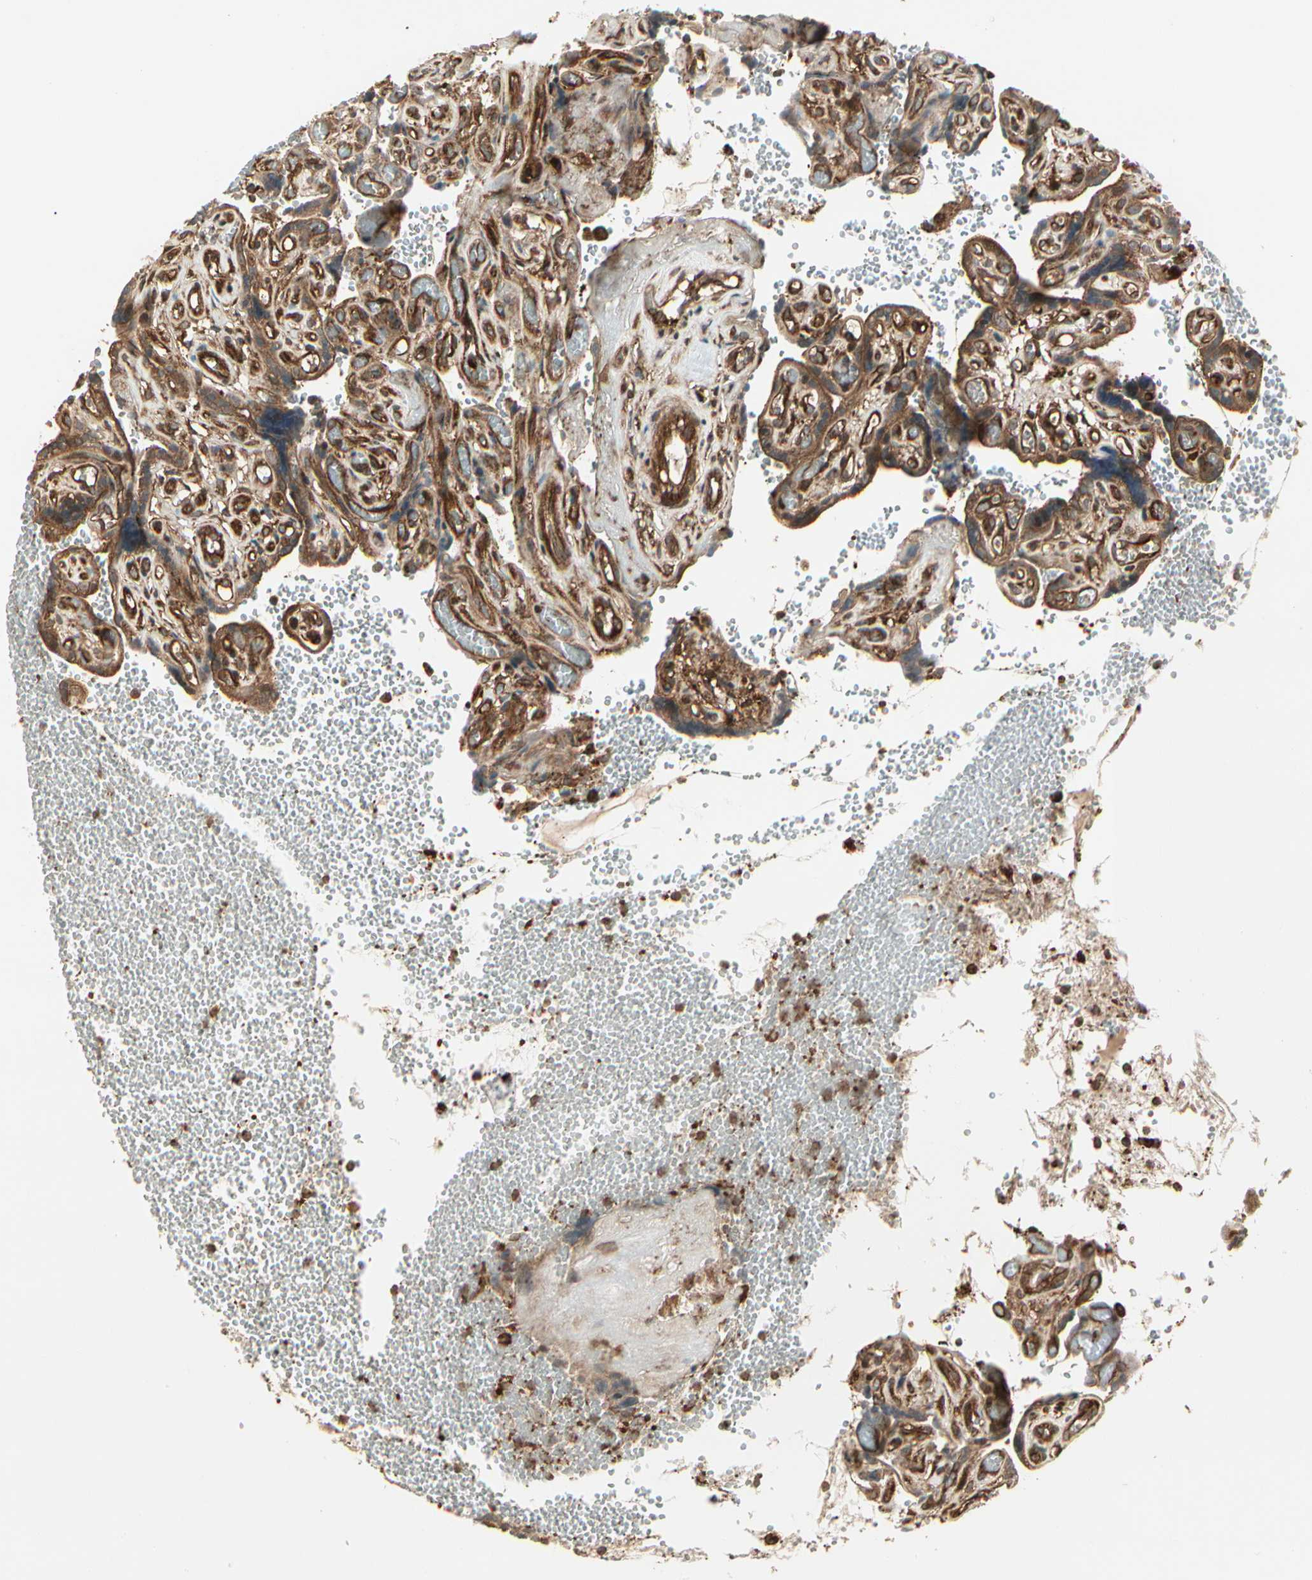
{"staining": {"intensity": "strong", "quantity": ">75%", "location": "cytoplasmic/membranous"}, "tissue": "placenta", "cell_type": "Decidual cells", "image_type": "normal", "snomed": [{"axis": "morphology", "description": "Normal tissue, NOS"}, {"axis": "topography", "description": "Placenta"}], "caption": "Decidual cells display high levels of strong cytoplasmic/membranous positivity in approximately >75% of cells in unremarkable human placenta. (DAB (3,3'-diaminobenzidine) = brown stain, brightfield microscopy at high magnification).", "gene": "FKBP15", "patient": {"sex": "female", "age": 30}}